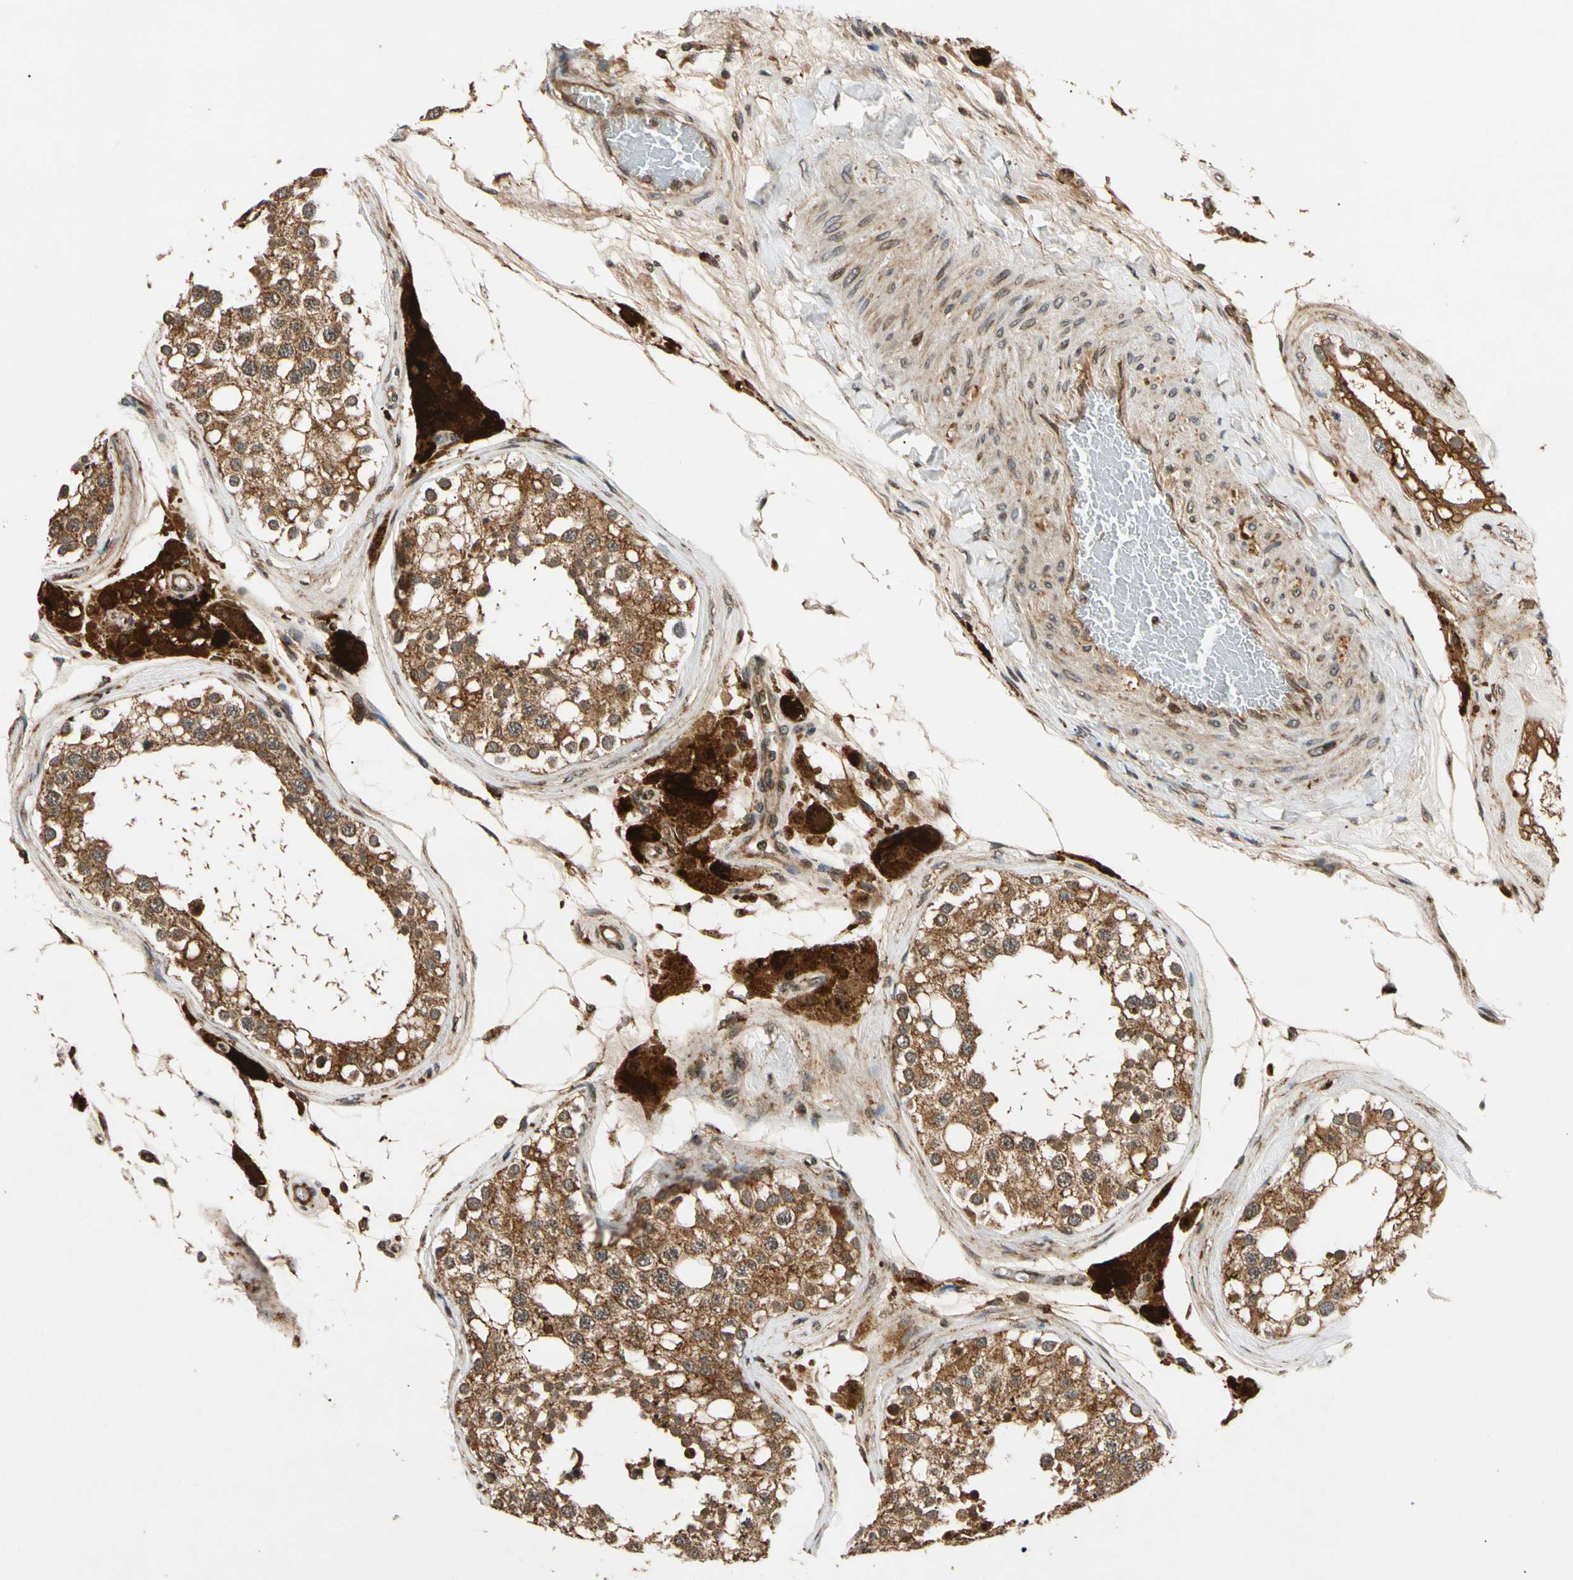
{"staining": {"intensity": "strong", "quantity": ">75%", "location": "cytoplasmic/membranous"}, "tissue": "testis", "cell_type": "Cells in seminiferous ducts", "image_type": "normal", "snomed": [{"axis": "morphology", "description": "Normal tissue, NOS"}, {"axis": "topography", "description": "Testis"}], "caption": "High-power microscopy captured an immunohistochemistry (IHC) micrograph of benign testis, revealing strong cytoplasmic/membranous positivity in about >75% of cells in seminiferous ducts. (DAB IHC with brightfield microscopy, high magnification).", "gene": "MRPS22", "patient": {"sex": "male", "age": 68}}